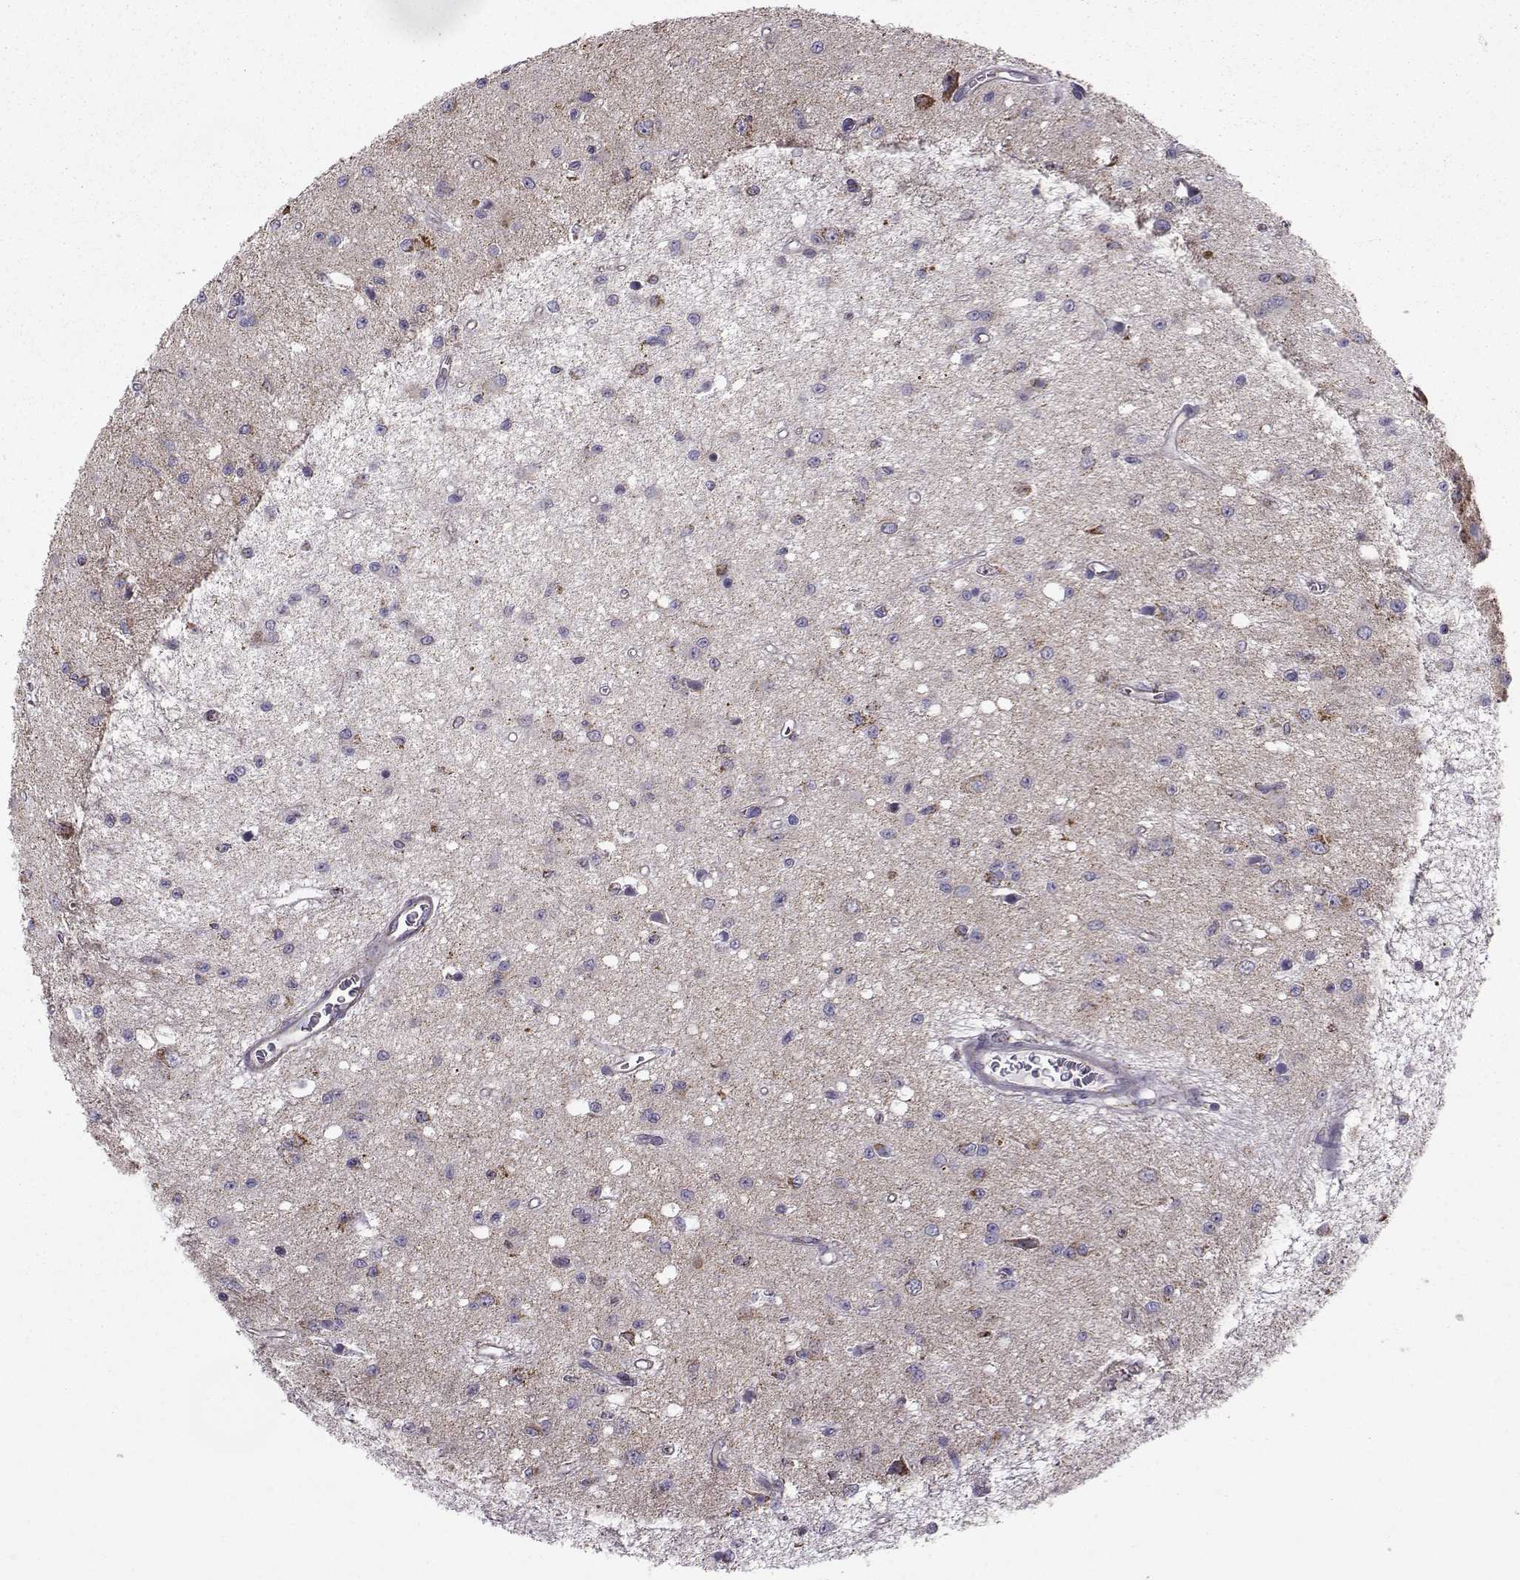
{"staining": {"intensity": "negative", "quantity": "none", "location": "none"}, "tissue": "glioma", "cell_type": "Tumor cells", "image_type": "cancer", "snomed": [{"axis": "morphology", "description": "Glioma, malignant, Low grade"}, {"axis": "topography", "description": "Brain"}], "caption": "DAB immunohistochemical staining of glioma shows no significant staining in tumor cells.", "gene": "NECAB3", "patient": {"sex": "female", "age": 45}}